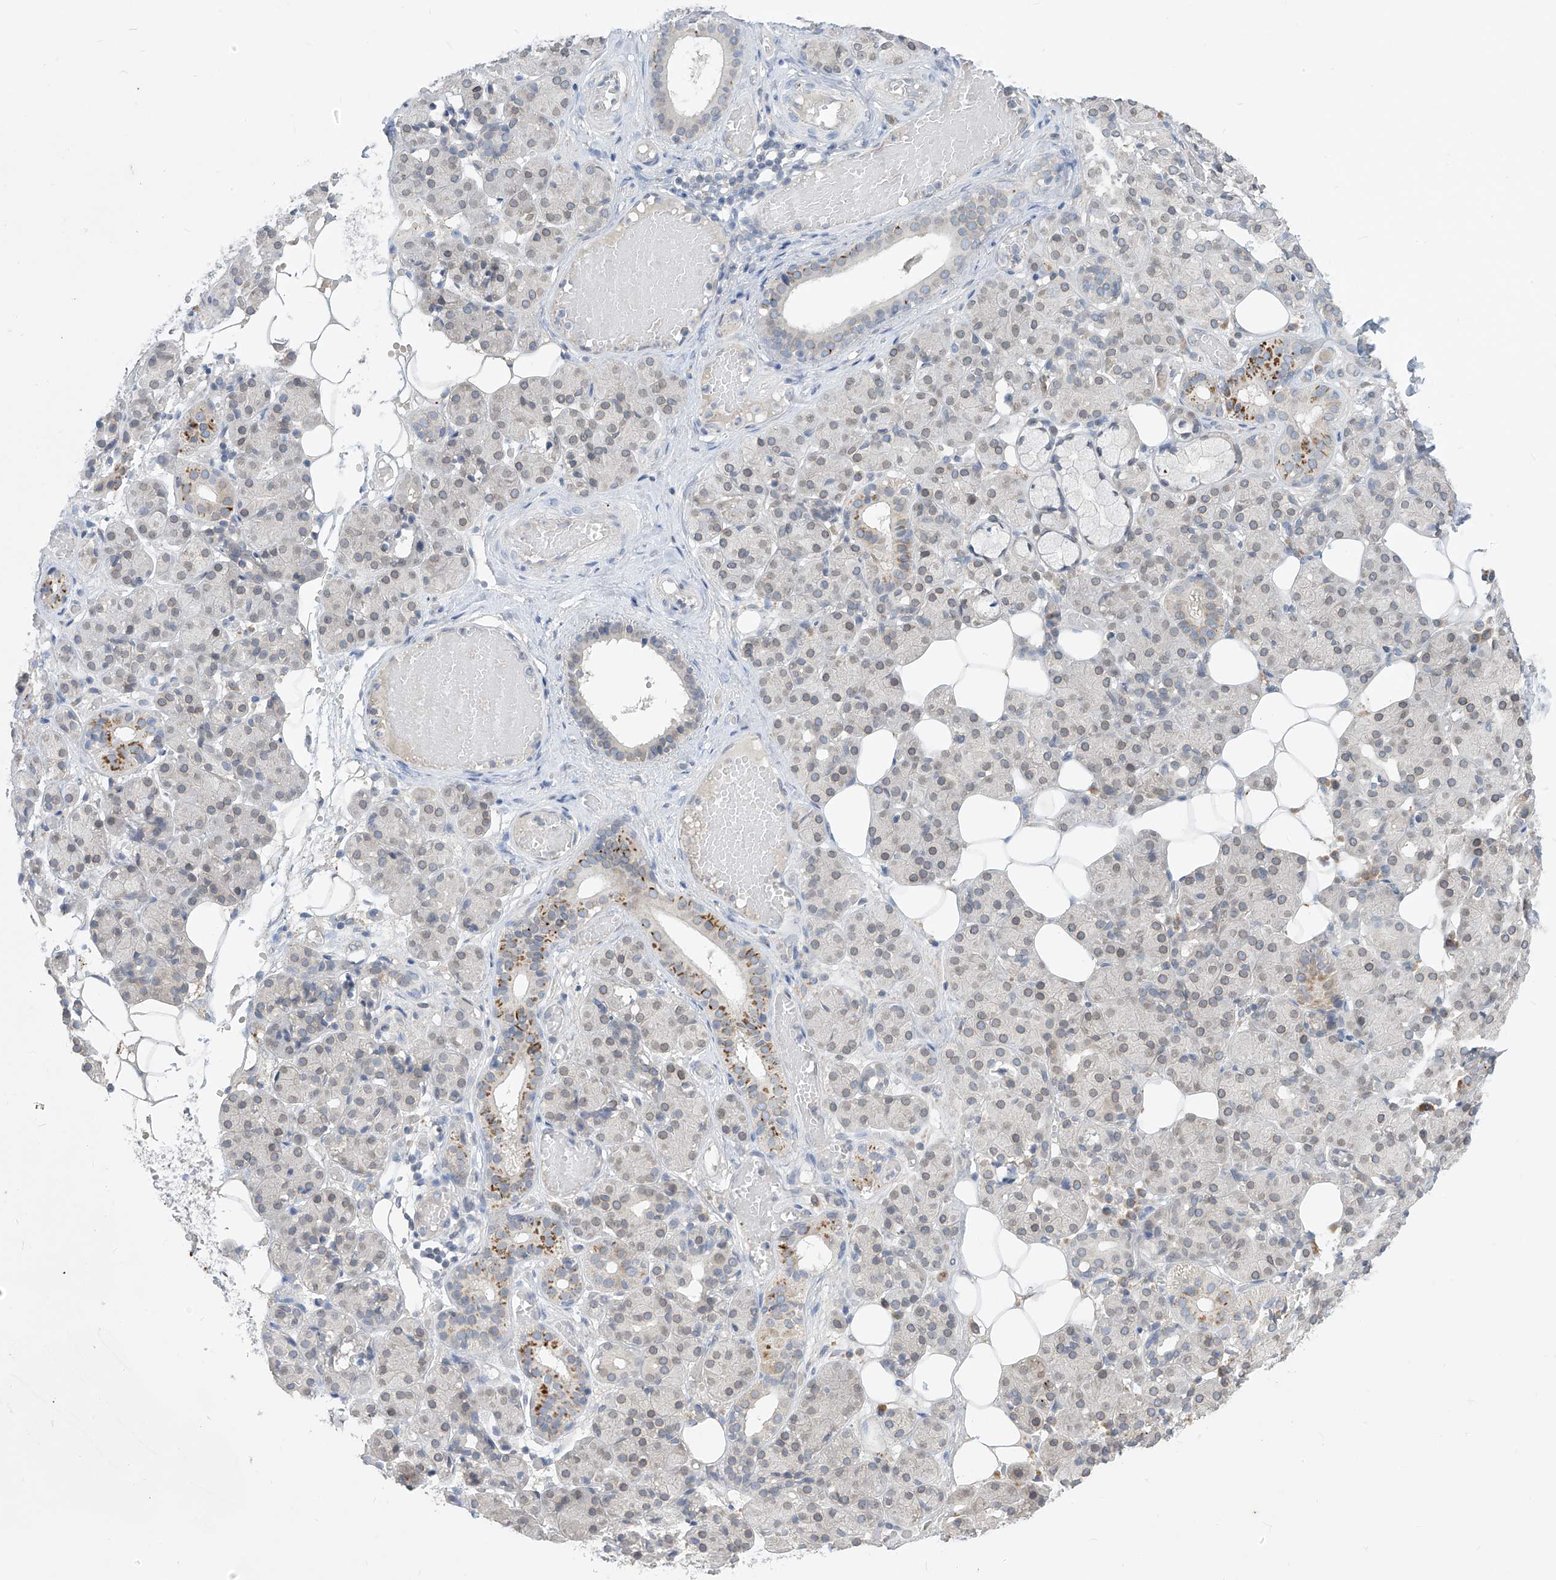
{"staining": {"intensity": "moderate", "quantity": "<25%", "location": "cytoplasmic/membranous"}, "tissue": "salivary gland", "cell_type": "Glandular cells", "image_type": "normal", "snomed": [{"axis": "morphology", "description": "Normal tissue, NOS"}, {"axis": "topography", "description": "Salivary gland"}], "caption": "Immunohistochemical staining of unremarkable salivary gland demonstrates <25% levels of moderate cytoplasmic/membranous protein positivity in about <25% of glandular cells.", "gene": "KRTAP25", "patient": {"sex": "male", "age": 63}}